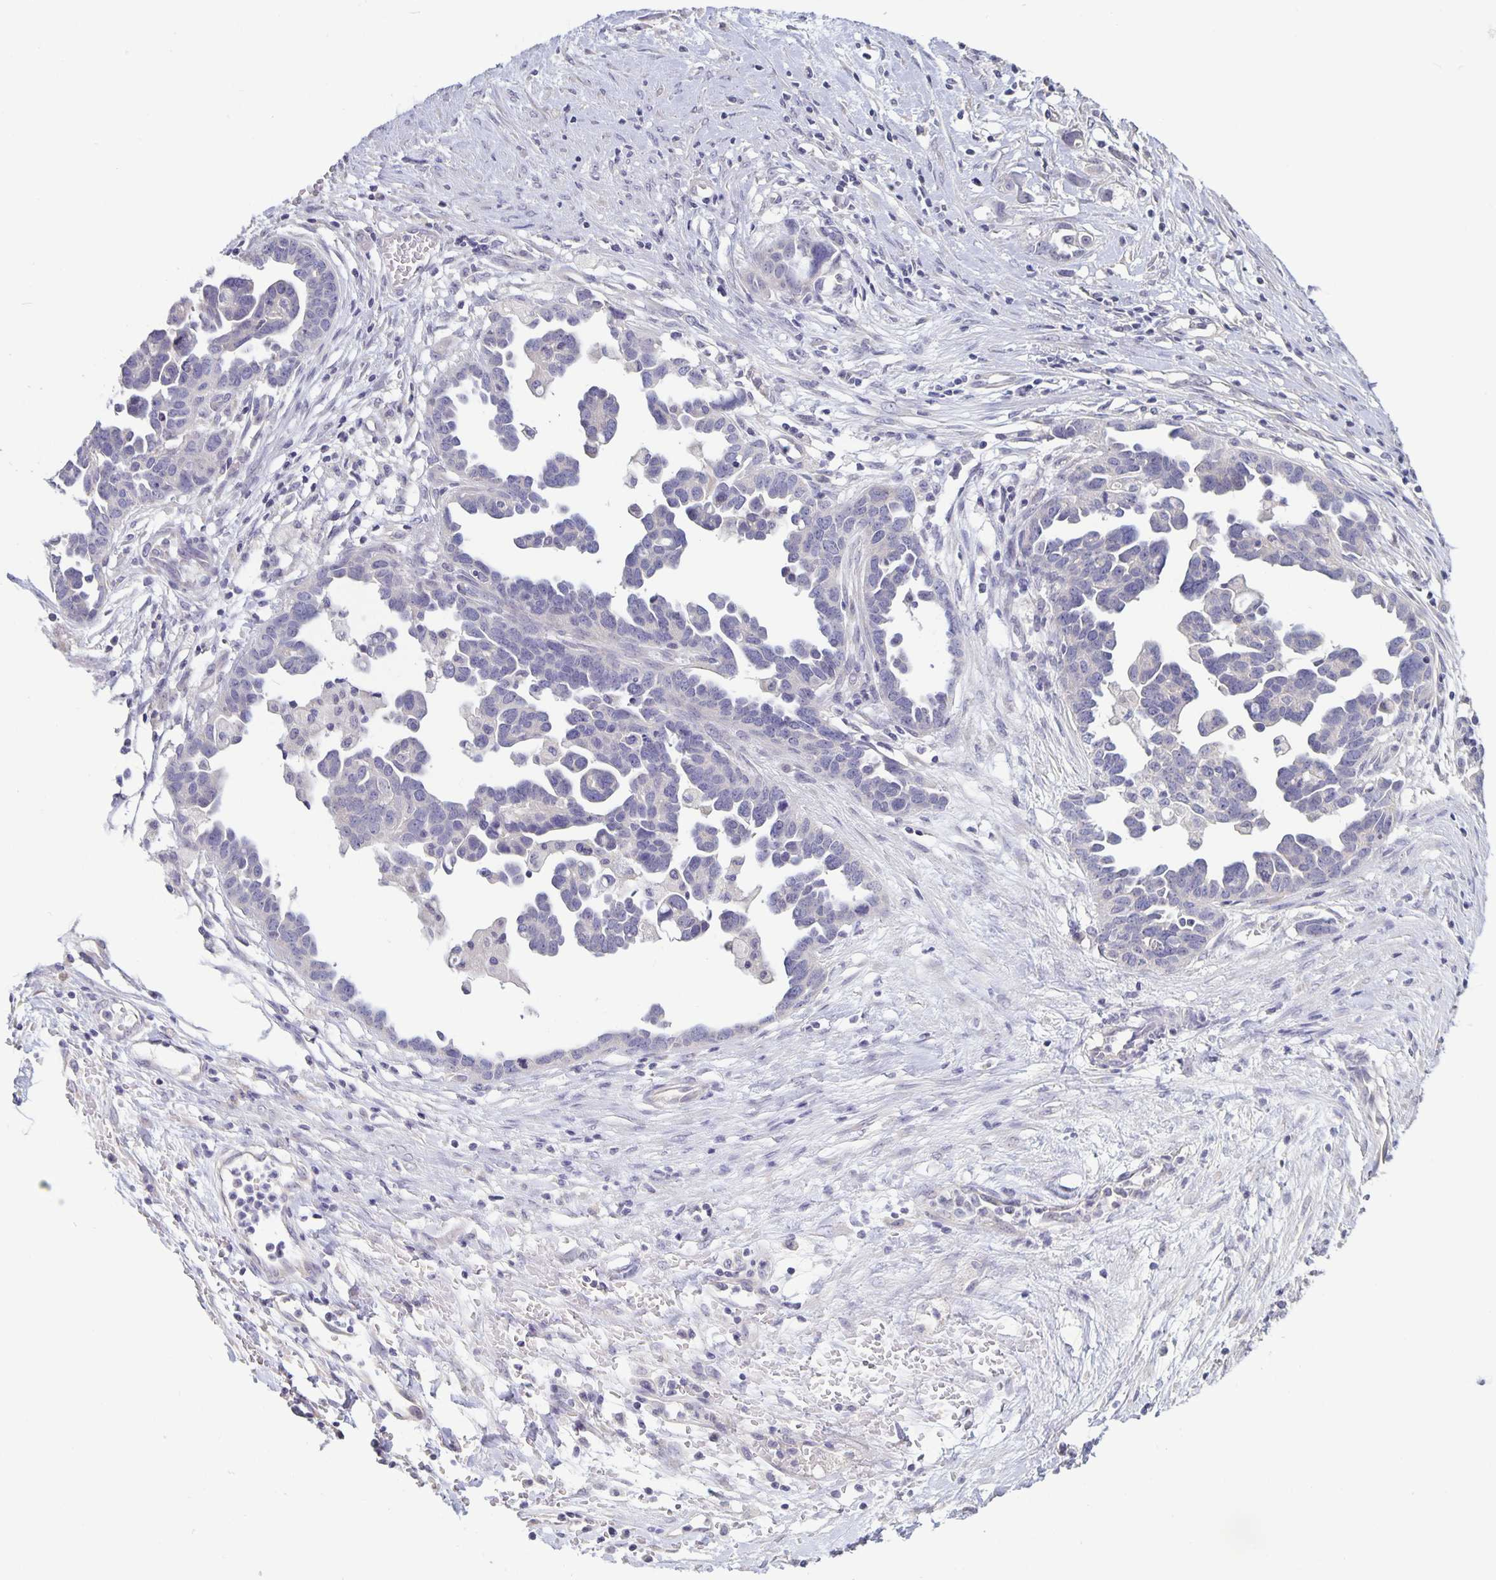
{"staining": {"intensity": "negative", "quantity": "none", "location": "none"}, "tissue": "ovarian cancer", "cell_type": "Tumor cells", "image_type": "cancer", "snomed": [{"axis": "morphology", "description": "Cystadenocarcinoma, serous, NOS"}, {"axis": "topography", "description": "Ovary"}], "caption": "An image of serous cystadenocarcinoma (ovarian) stained for a protein demonstrates no brown staining in tumor cells. (DAB (3,3'-diaminobenzidine) immunohistochemistry (IHC) visualized using brightfield microscopy, high magnification).", "gene": "PLCB3", "patient": {"sex": "female", "age": 54}}